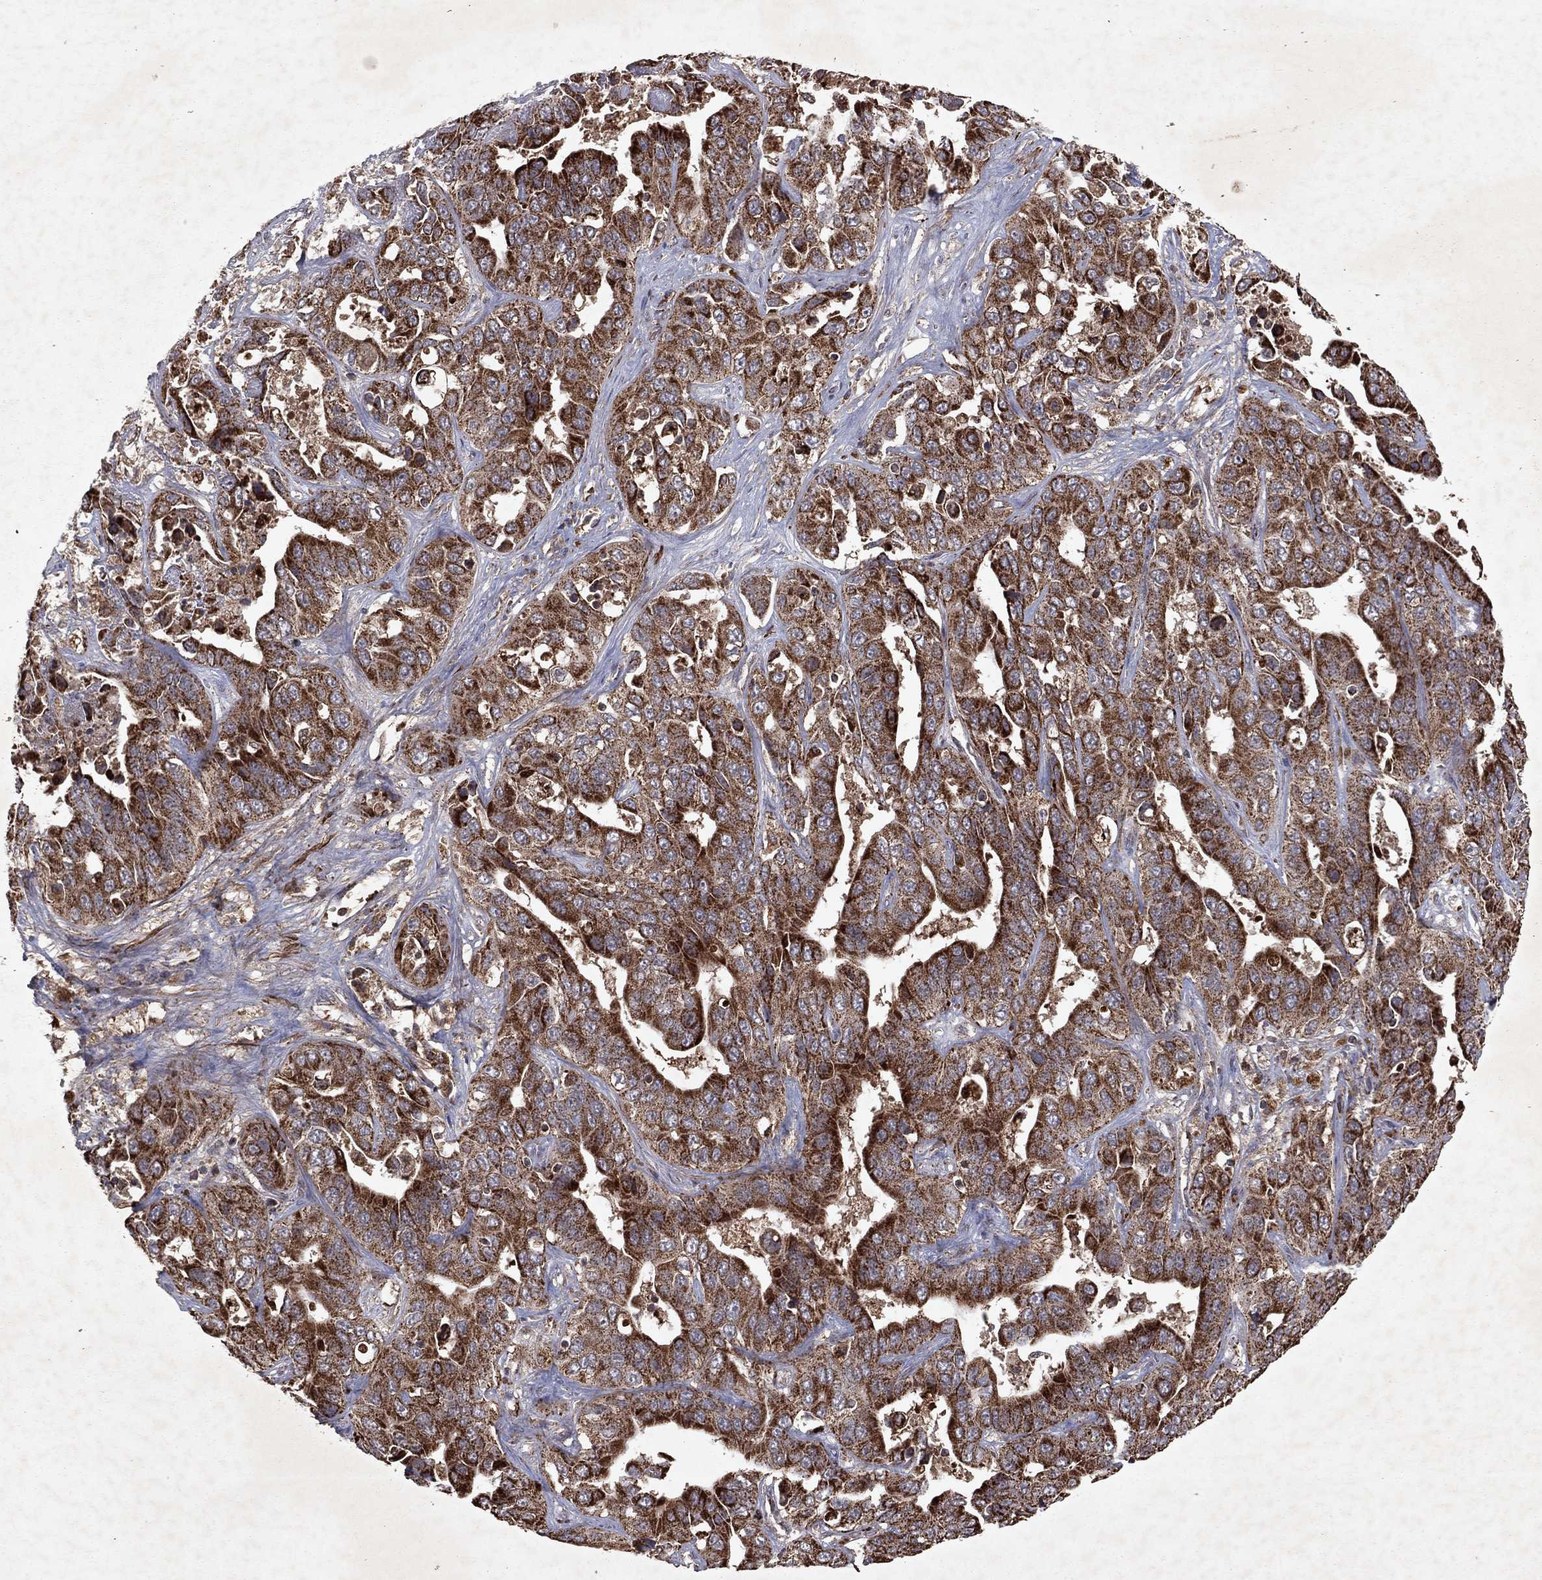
{"staining": {"intensity": "strong", "quantity": ">75%", "location": "cytoplasmic/membranous"}, "tissue": "liver cancer", "cell_type": "Tumor cells", "image_type": "cancer", "snomed": [{"axis": "morphology", "description": "Cholangiocarcinoma"}, {"axis": "topography", "description": "Liver"}], "caption": "Tumor cells show high levels of strong cytoplasmic/membranous staining in approximately >75% of cells in human liver cancer. (DAB = brown stain, brightfield microscopy at high magnification).", "gene": "PYROXD2", "patient": {"sex": "female", "age": 52}}